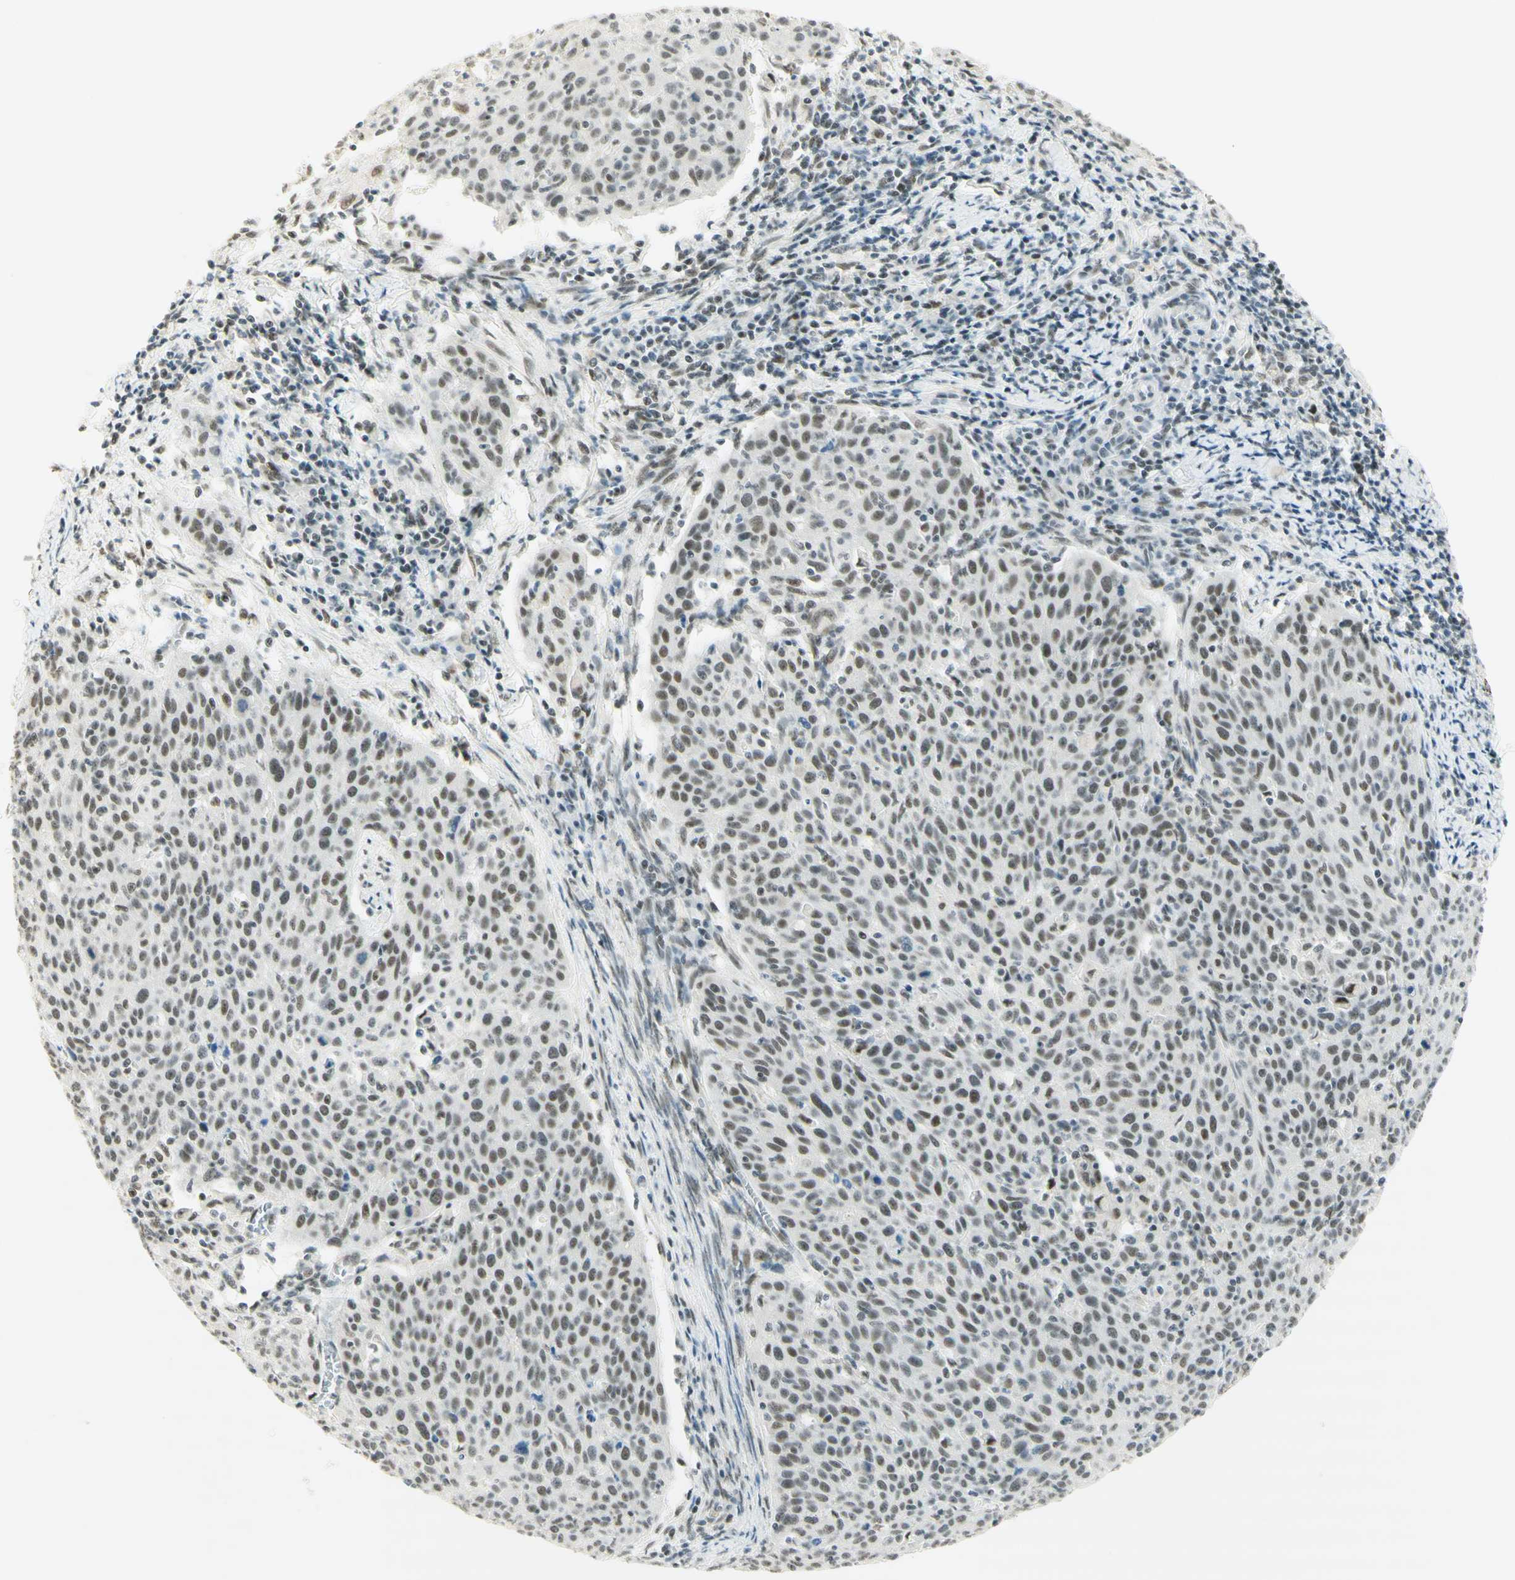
{"staining": {"intensity": "moderate", "quantity": ">75%", "location": "nuclear"}, "tissue": "cervical cancer", "cell_type": "Tumor cells", "image_type": "cancer", "snomed": [{"axis": "morphology", "description": "Squamous cell carcinoma, NOS"}, {"axis": "topography", "description": "Cervix"}], "caption": "Approximately >75% of tumor cells in human squamous cell carcinoma (cervical) show moderate nuclear protein positivity as visualized by brown immunohistochemical staining.", "gene": "PMS2", "patient": {"sex": "female", "age": 38}}